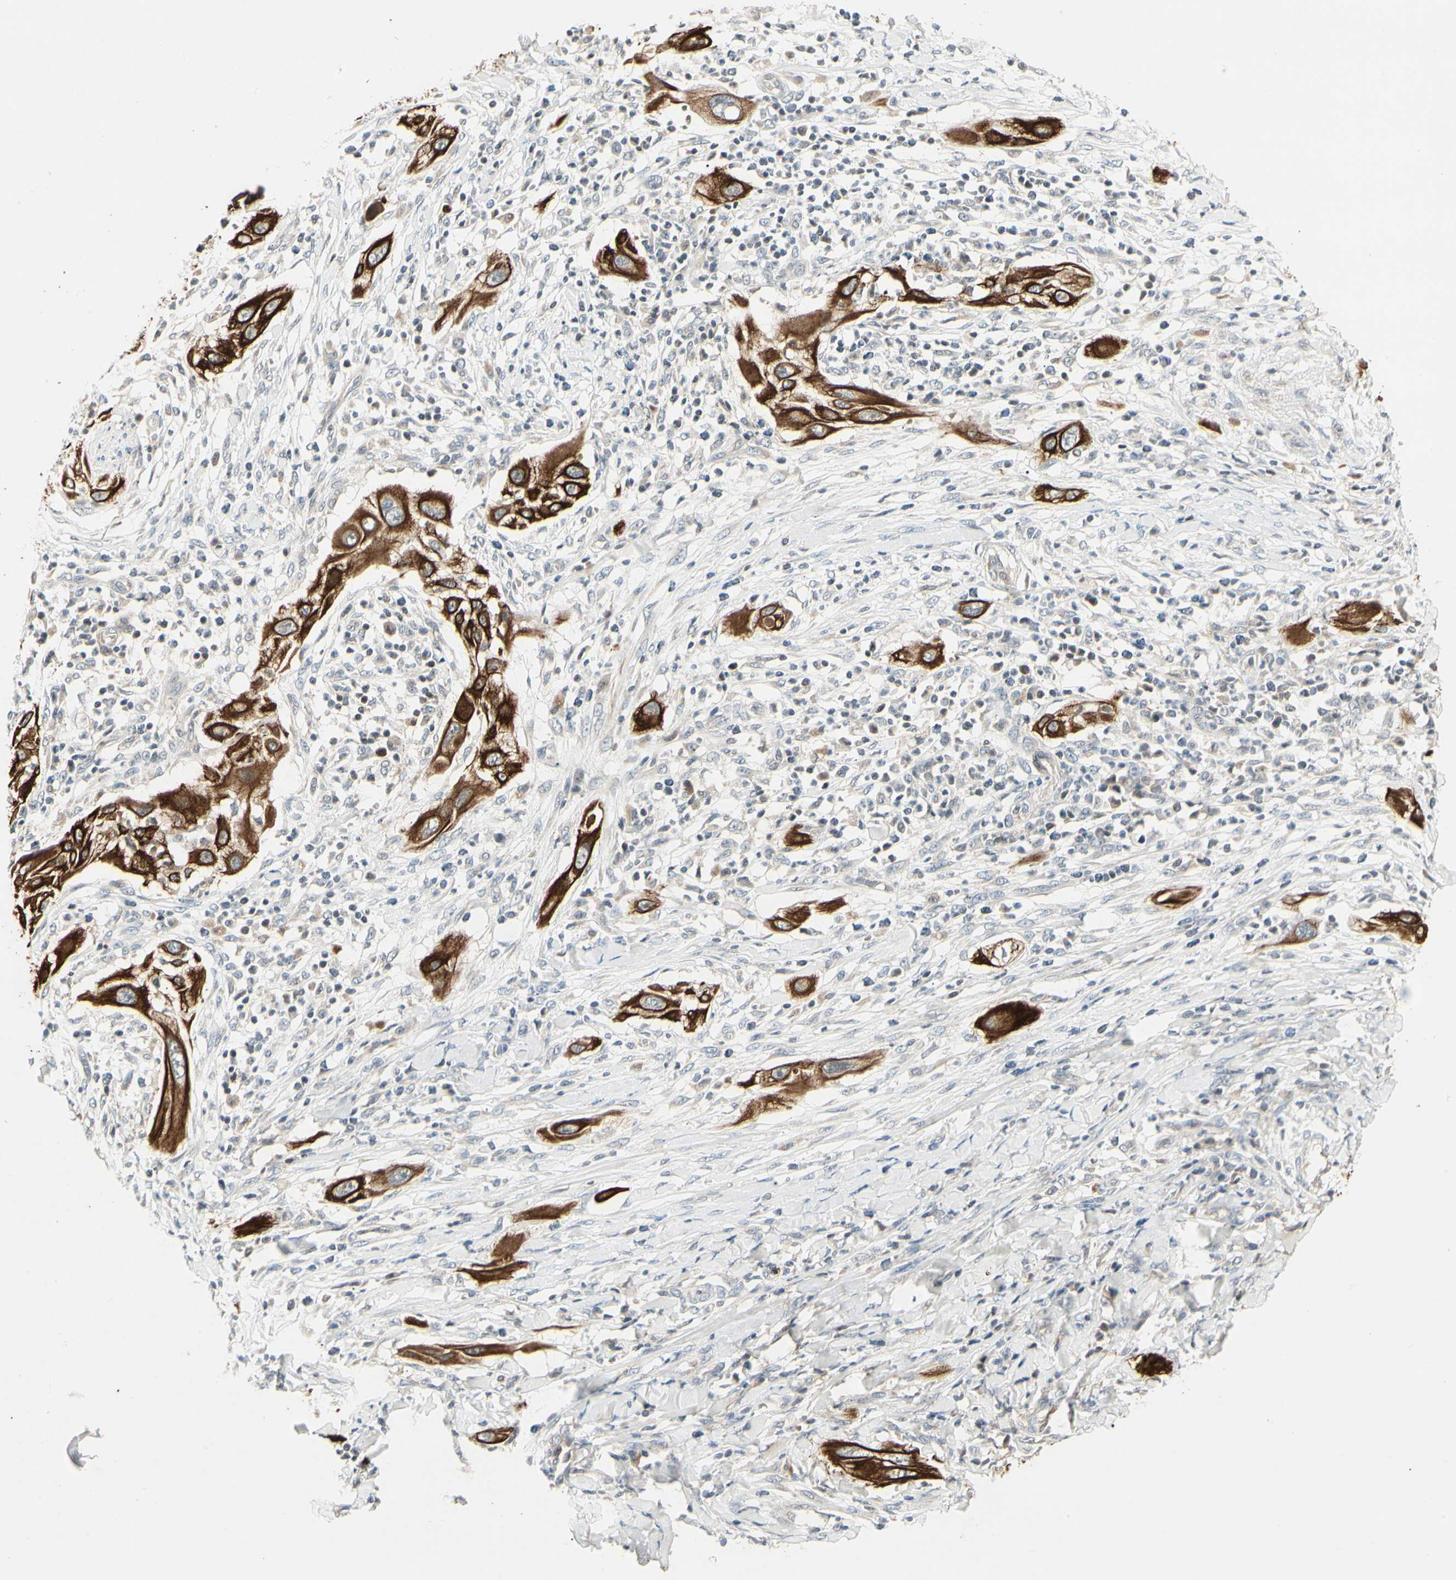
{"staining": {"intensity": "strong", "quantity": ">75%", "location": "cytoplasmic/membranous"}, "tissue": "lung cancer", "cell_type": "Tumor cells", "image_type": "cancer", "snomed": [{"axis": "morphology", "description": "Squamous cell carcinoma, NOS"}, {"axis": "topography", "description": "Lung"}], "caption": "IHC (DAB (3,3'-diaminobenzidine)) staining of lung cancer (squamous cell carcinoma) demonstrates strong cytoplasmic/membranous protein staining in about >75% of tumor cells.", "gene": "SKIL", "patient": {"sex": "female", "age": 47}}